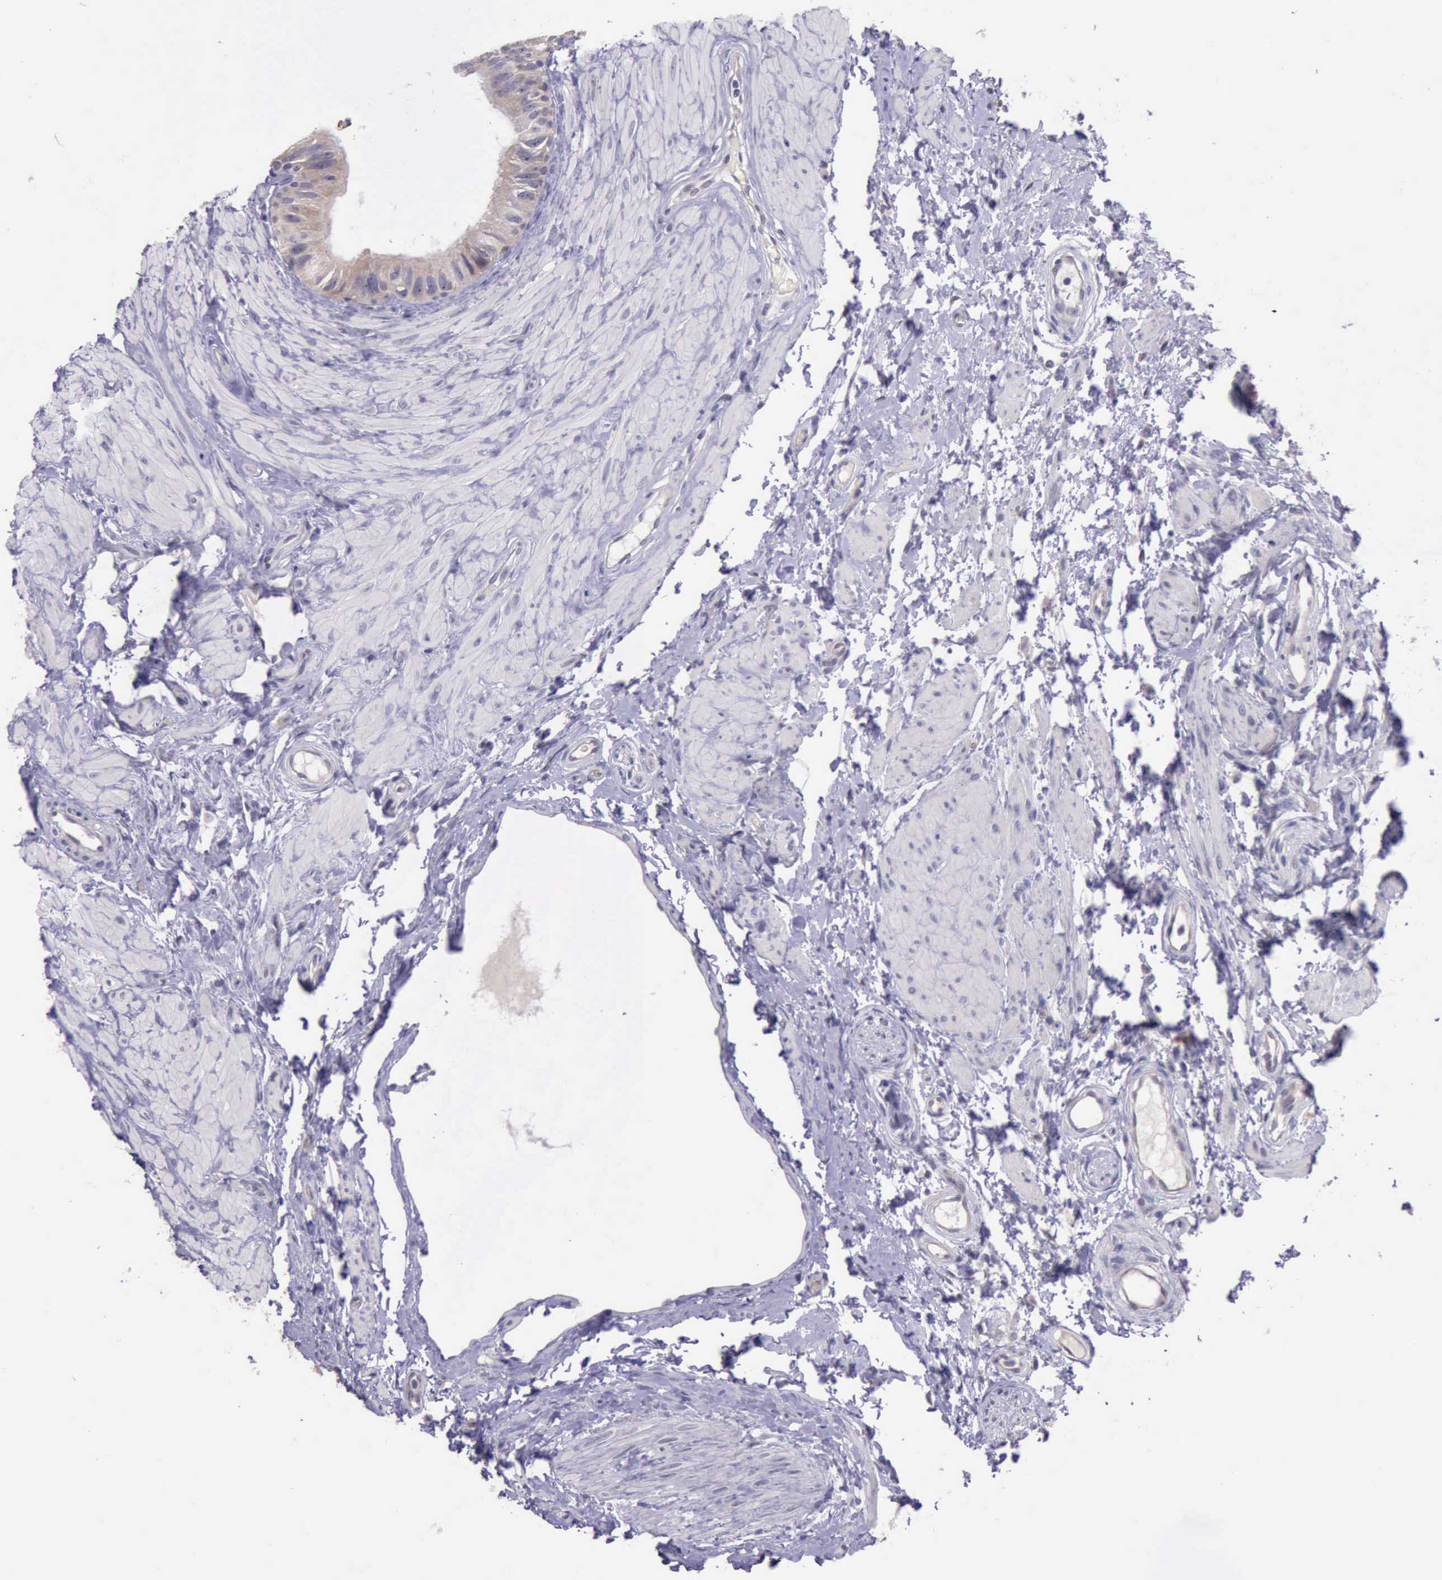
{"staining": {"intensity": "weak", "quantity": ">75%", "location": "cytoplasmic/membranous"}, "tissue": "epididymis", "cell_type": "Glandular cells", "image_type": "normal", "snomed": [{"axis": "morphology", "description": "Normal tissue, NOS"}, {"axis": "topography", "description": "Epididymis"}], "caption": "Protein expression analysis of normal epididymis reveals weak cytoplasmic/membranous positivity in about >75% of glandular cells.", "gene": "PLEK2", "patient": {"sex": "male", "age": 68}}